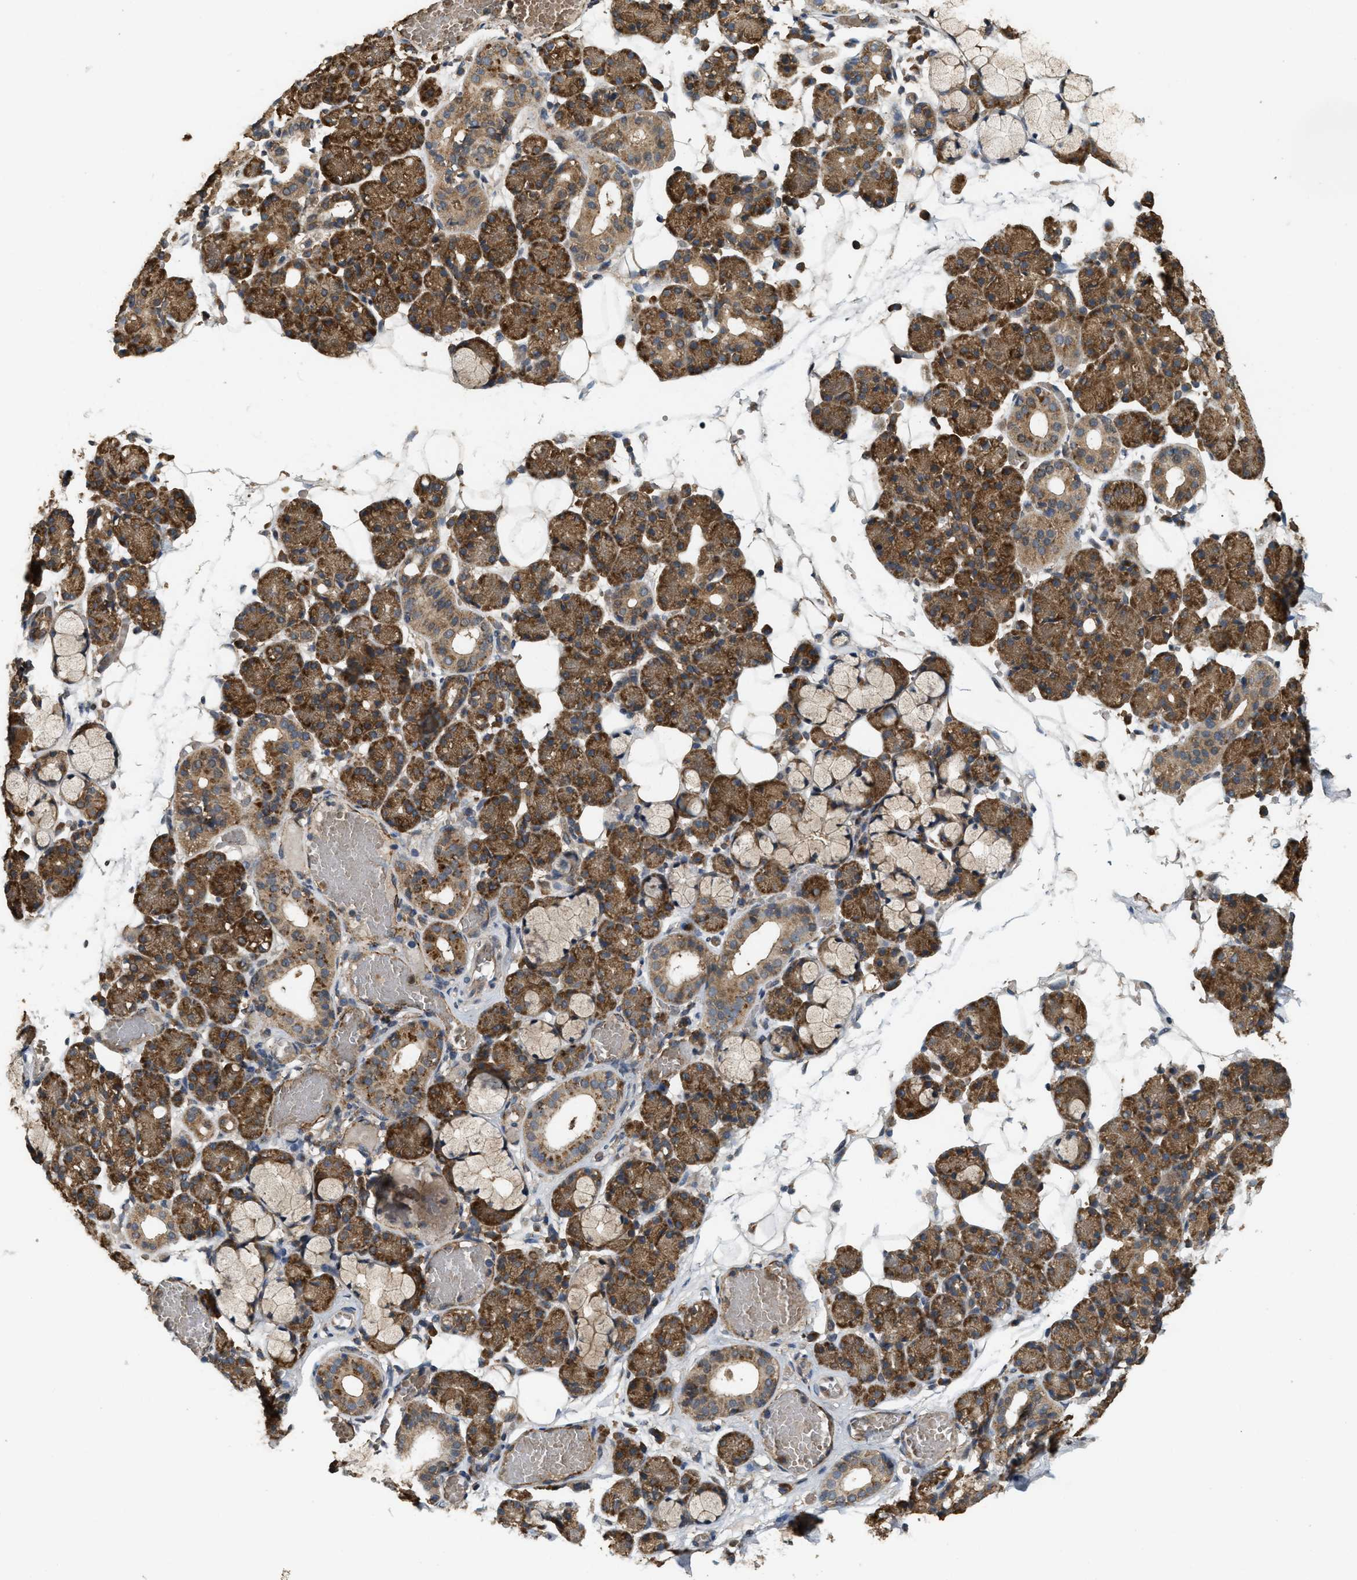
{"staining": {"intensity": "strong", "quantity": ">75%", "location": "cytoplasmic/membranous"}, "tissue": "salivary gland", "cell_type": "Glandular cells", "image_type": "normal", "snomed": [{"axis": "morphology", "description": "Normal tissue, NOS"}, {"axis": "topography", "description": "Salivary gland"}], "caption": "The immunohistochemical stain shows strong cytoplasmic/membranous expression in glandular cells of benign salivary gland.", "gene": "ARHGEF5", "patient": {"sex": "male", "age": 63}}